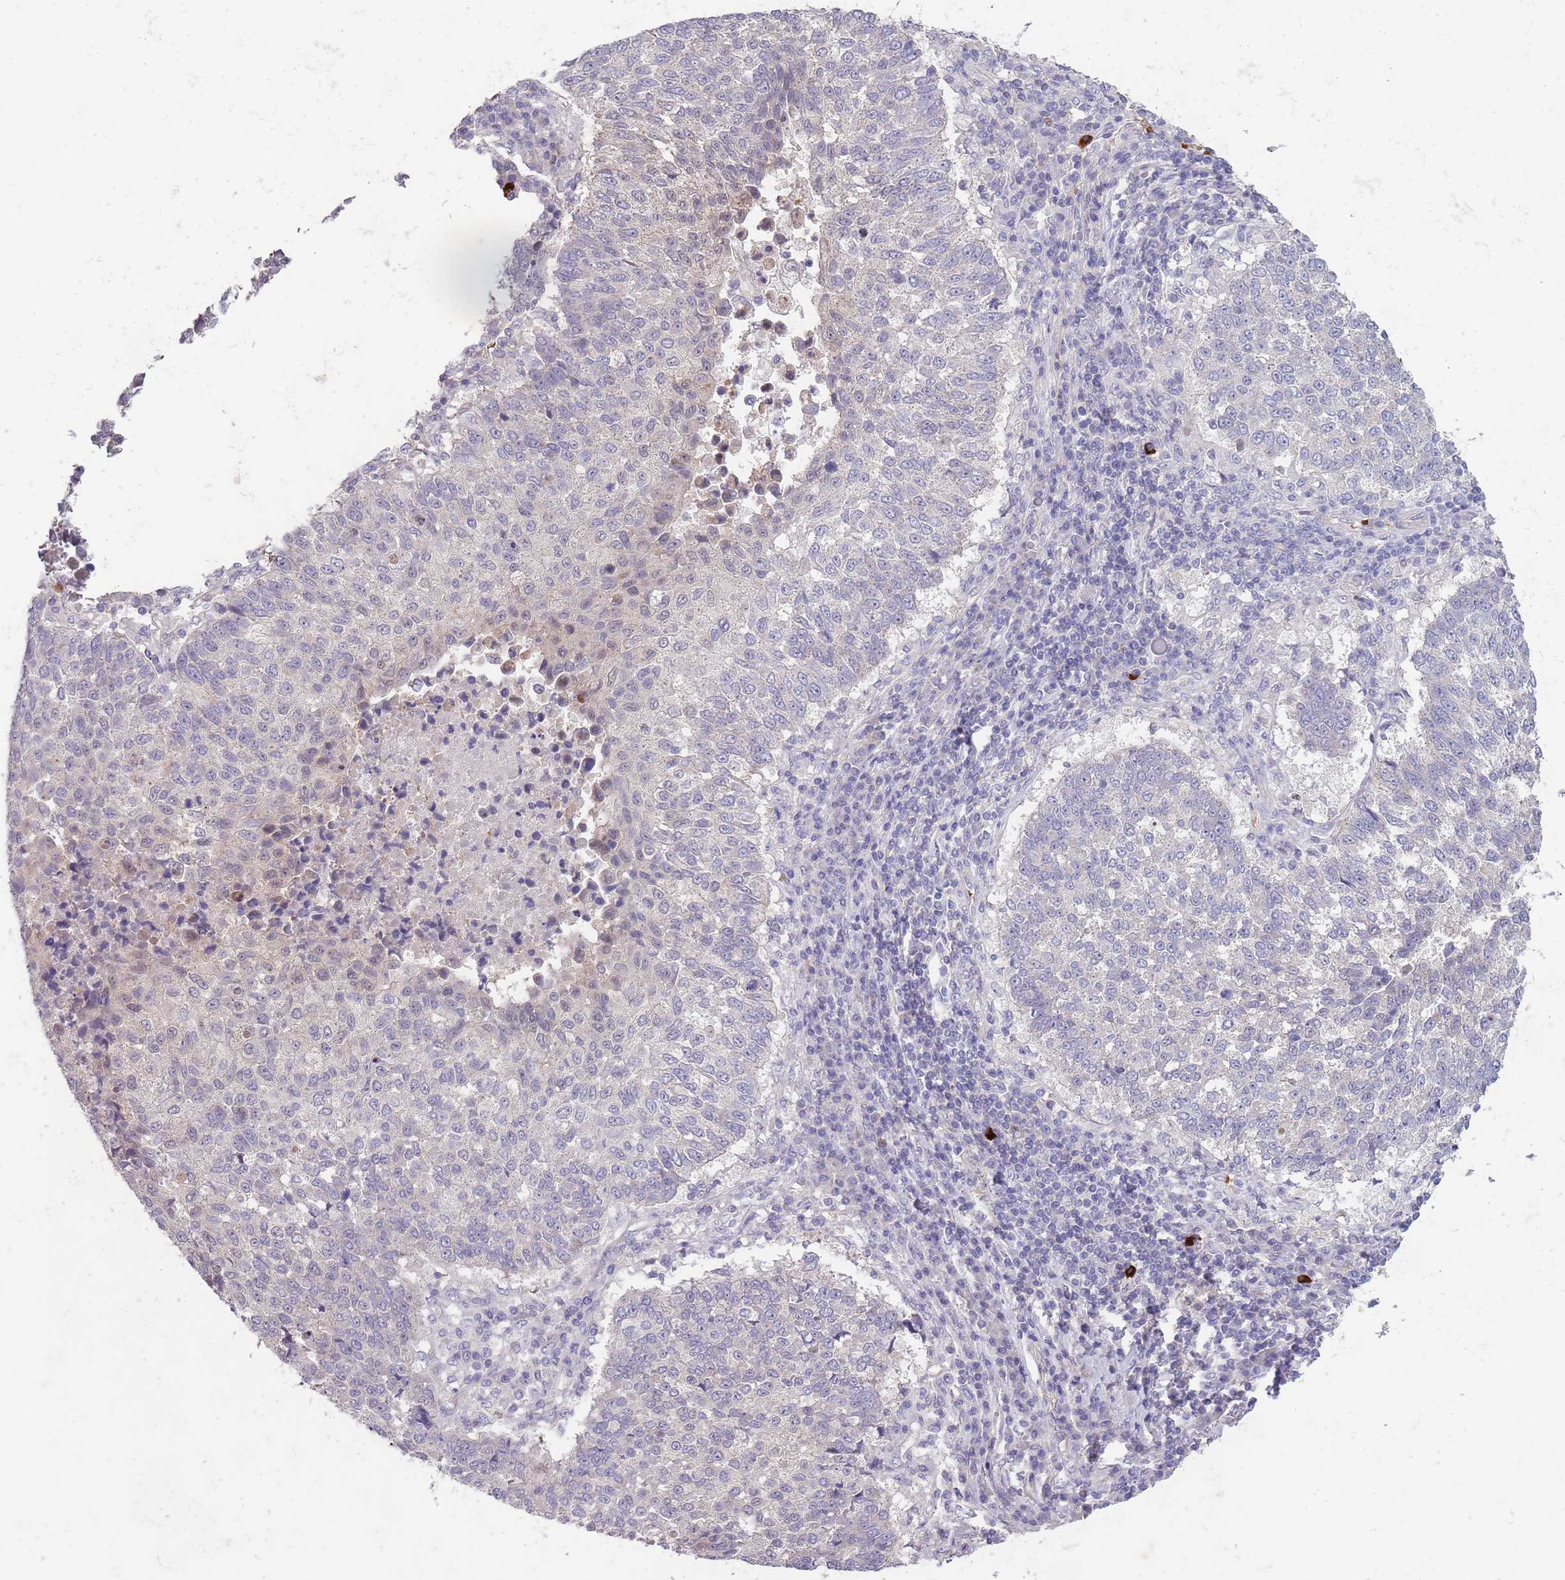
{"staining": {"intensity": "negative", "quantity": "none", "location": "none"}, "tissue": "lung cancer", "cell_type": "Tumor cells", "image_type": "cancer", "snomed": [{"axis": "morphology", "description": "Squamous cell carcinoma, NOS"}, {"axis": "topography", "description": "Lung"}], "caption": "This image is of squamous cell carcinoma (lung) stained with immunohistochemistry to label a protein in brown with the nuclei are counter-stained blue. There is no expression in tumor cells. (DAB (3,3'-diaminobenzidine) IHC with hematoxylin counter stain).", "gene": "ZNF14", "patient": {"sex": "male", "age": 73}}